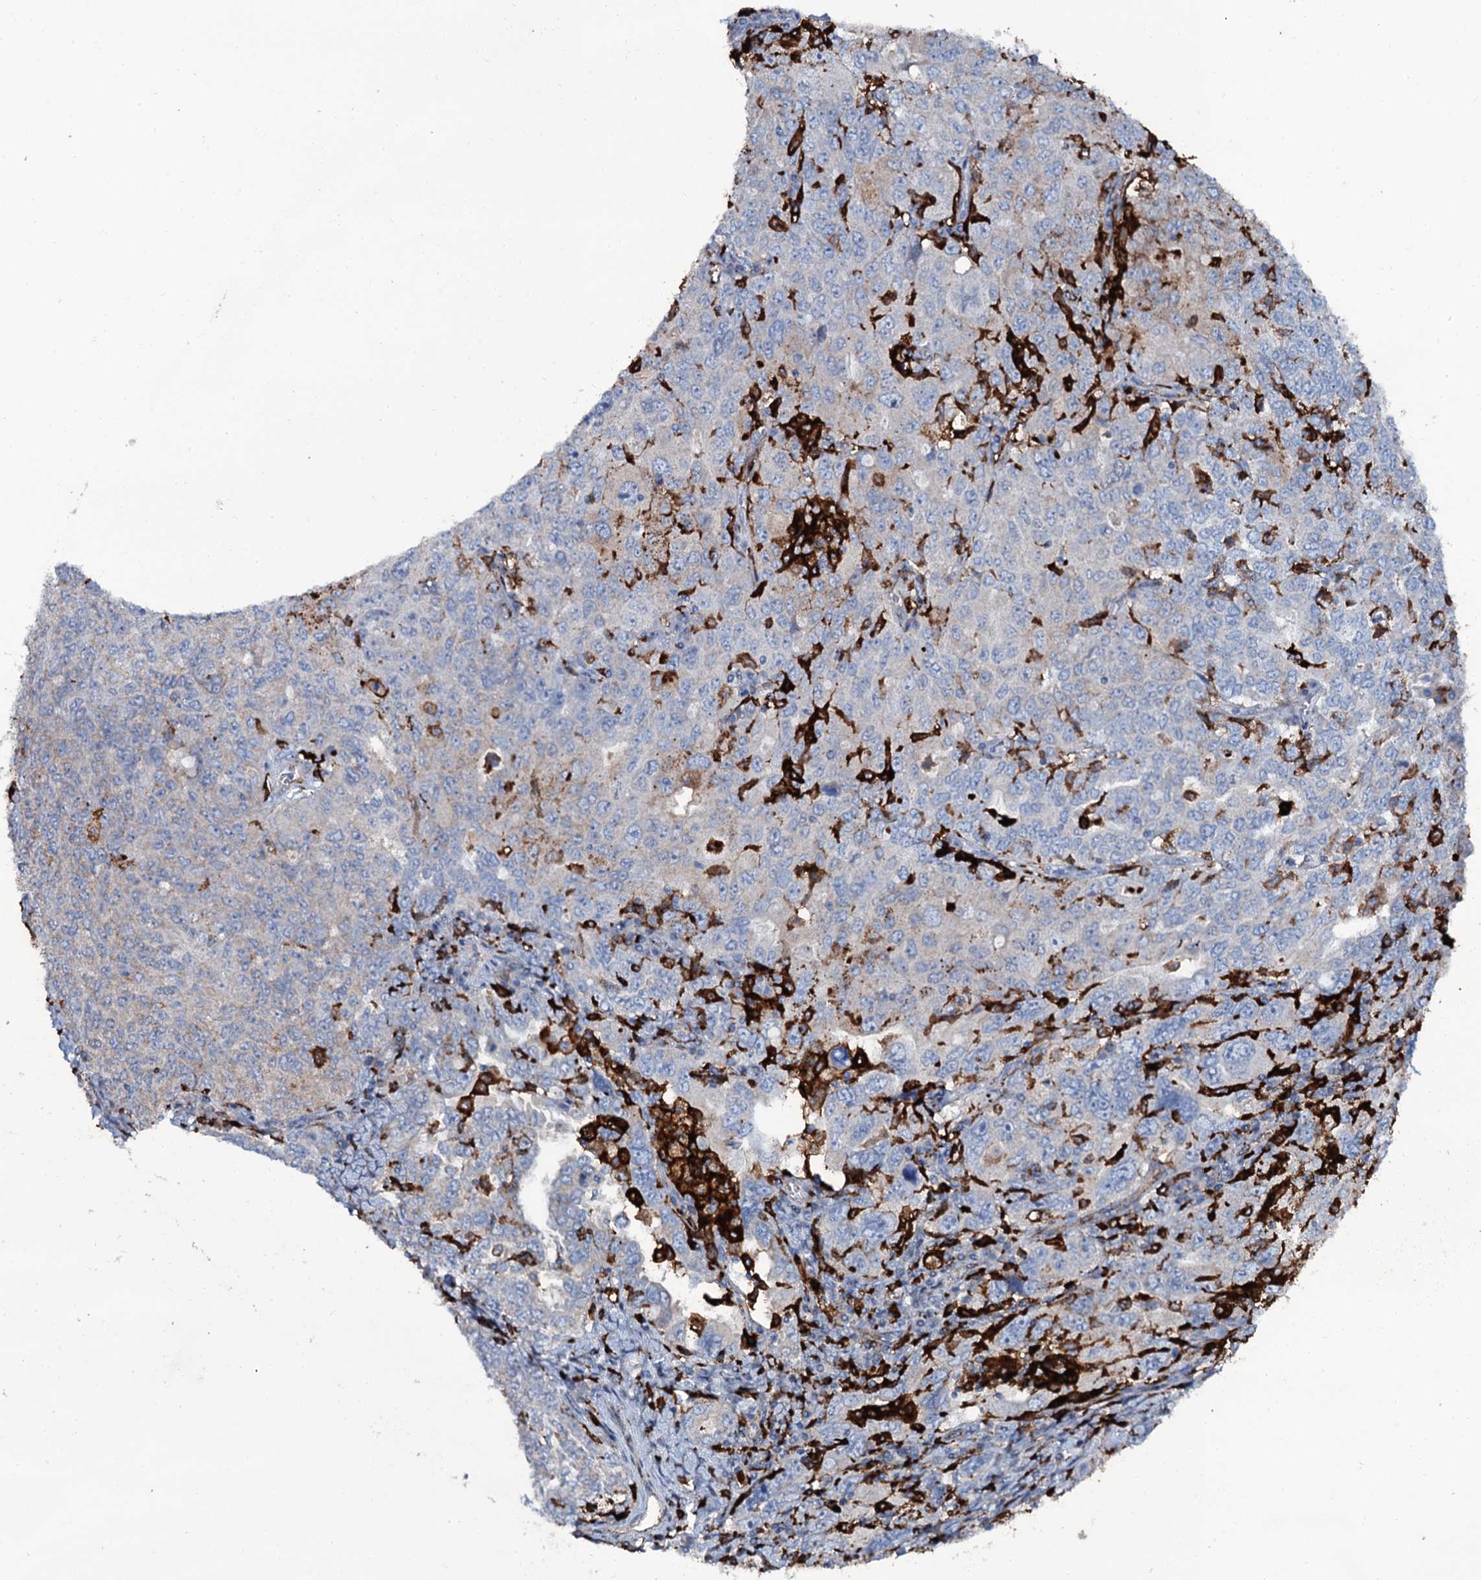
{"staining": {"intensity": "weak", "quantity": "<25%", "location": "cytoplasmic/membranous"}, "tissue": "ovarian cancer", "cell_type": "Tumor cells", "image_type": "cancer", "snomed": [{"axis": "morphology", "description": "Carcinoma, endometroid"}, {"axis": "topography", "description": "Ovary"}], "caption": "Micrograph shows no significant protein positivity in tumor cells of ovarian endometroid carcinoma. (DAB IHC with hematoxylin counter stain).", "gene": "OSBPL2", "patient": {"sex": "female", "age": 62}}